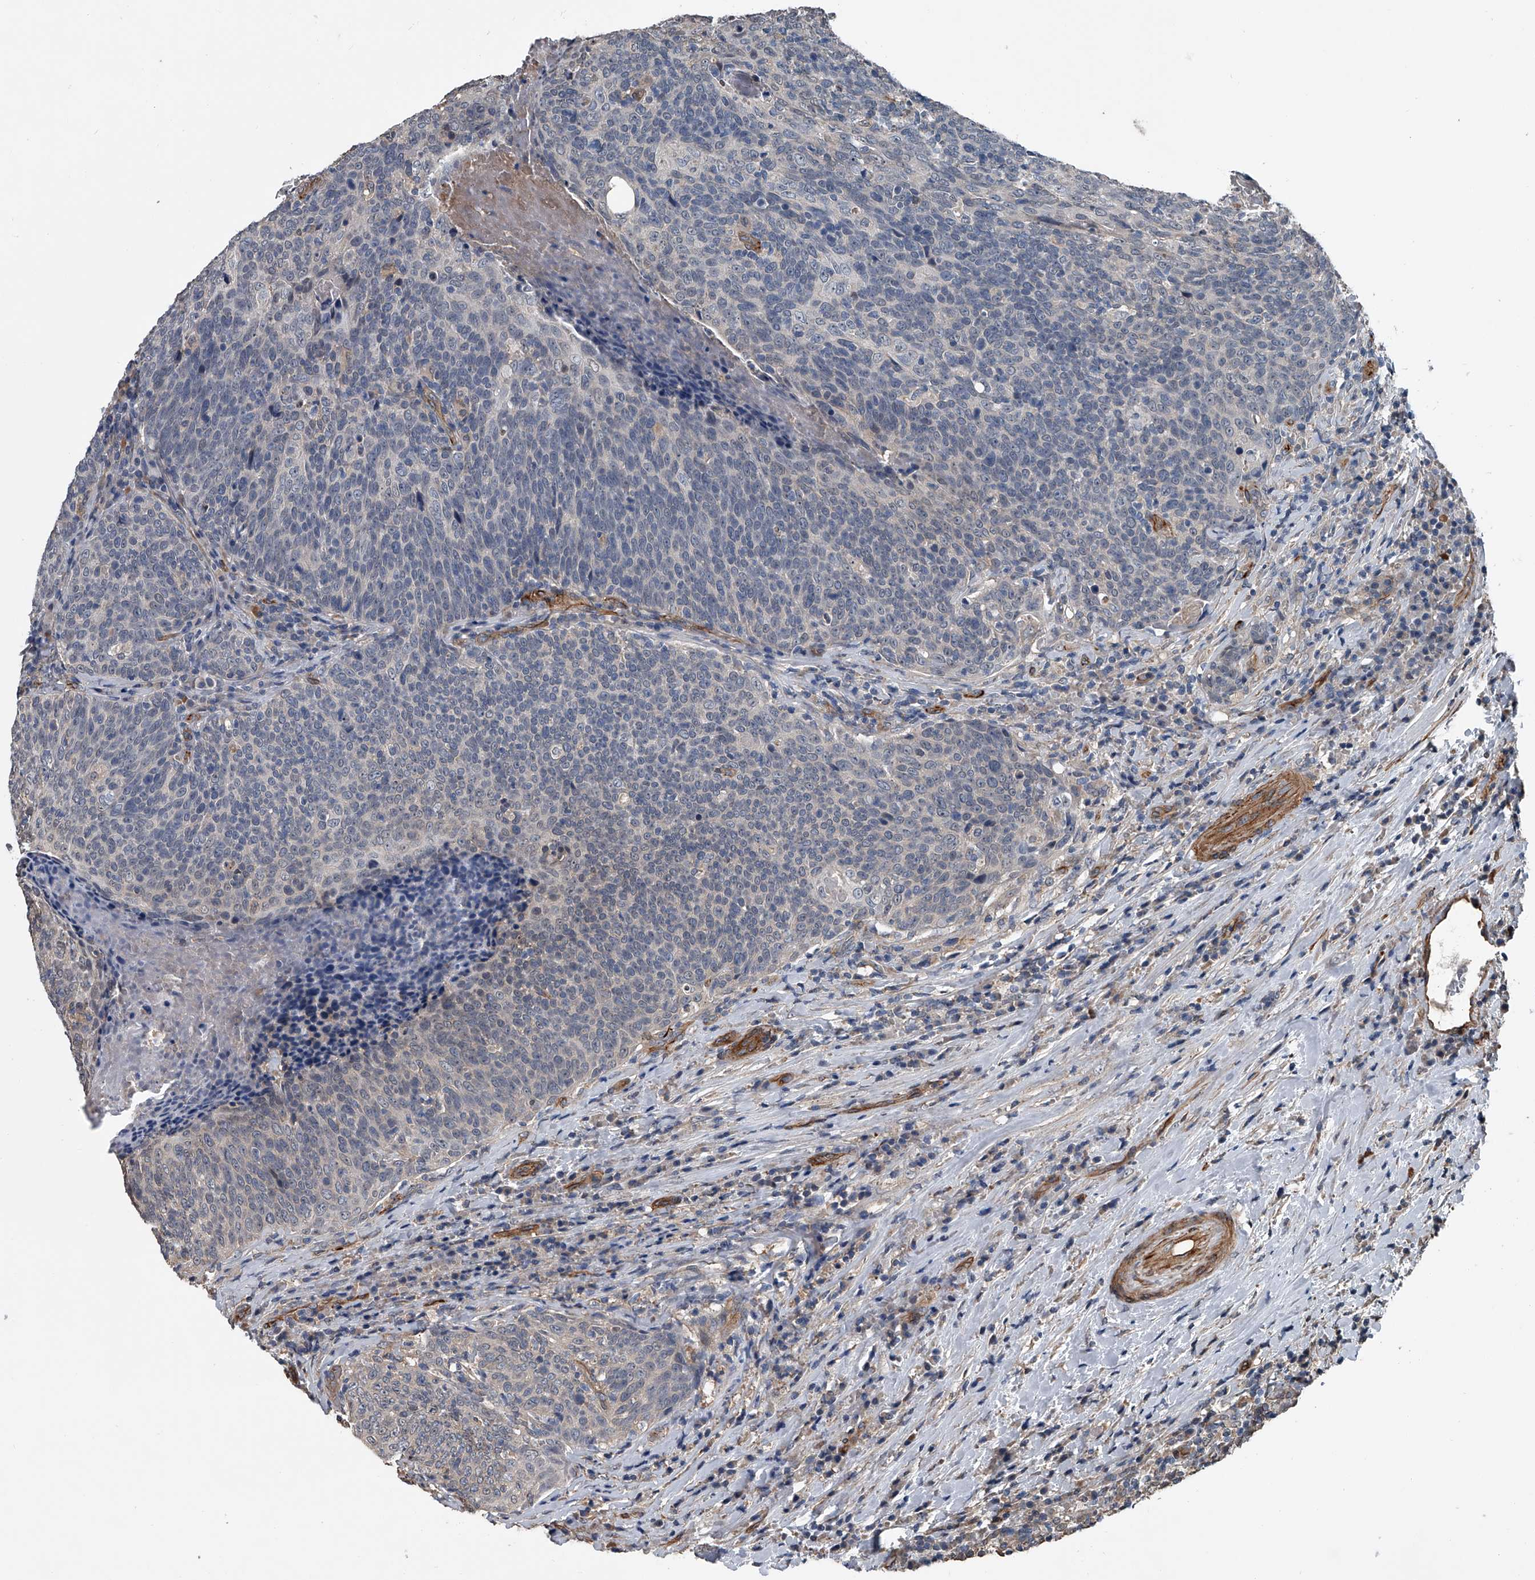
{"staining": {"intensity": "negative", "quantity": "none", "location": "none"}, "tissue": "head and neck cancer", "cell_type": "Tumor cells", "image_type": "cancer", "snomed": [{"axis": "morphology", "description": "Squamous cell carcinoma, NOS"}, {"axis": "morphology", "description": "Squamous cell carcinoma, metastatic, NOS"}, {"axis": "topography", "description": "Lymph node"}, {"axis": "topography", "description": "Head-Neck"}], "caption": "IHC micrograph of human head and neck cancer (metastatic squamous cell carcinoma) stained for a protein (brown), which demonstrates no expression in tumor cells.", "gene": "LDLRAD2", "patient": {"sex": "male", "age": 62}}